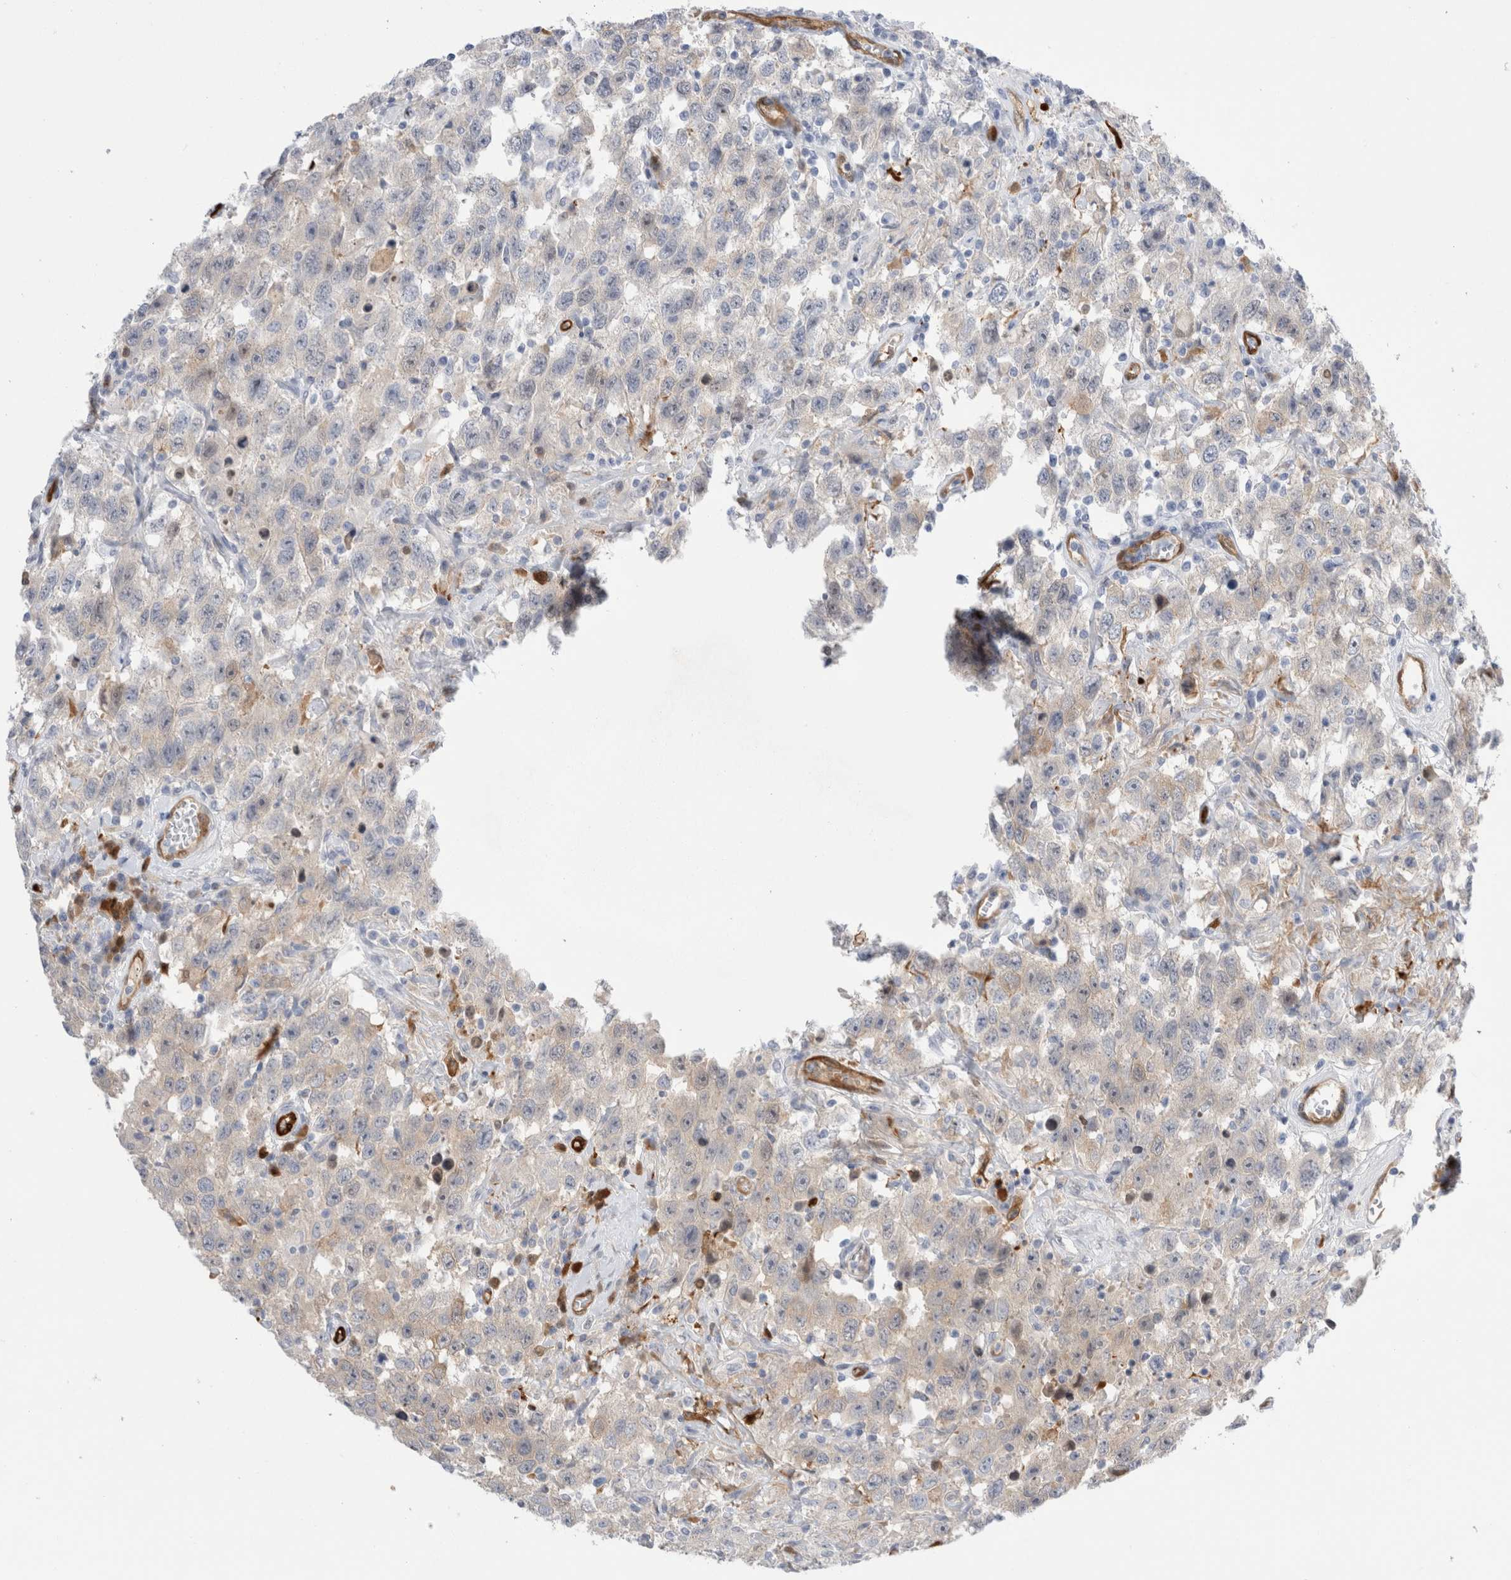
{"staining": {"intensity": "weak", "quantity": "<25%", "location": "cytoplasmic/membranous"}, "tissue": "testis cancer", "cell_type": "Tumor cells", "image_type": "cancer", "snomed": [{"axis": "morphology", "description": "Seminoma, NOS"}, {"axis": "topography", "description": "Testis"}], "caption": "This micrograph is of testis cancer stained with IHC to label a protein in brown with the nuclei are counter-stained blue. There is no expression in tumor cells.", "gene": "NAPEPLD", "patient": {"sex": "male", "age": 41}}